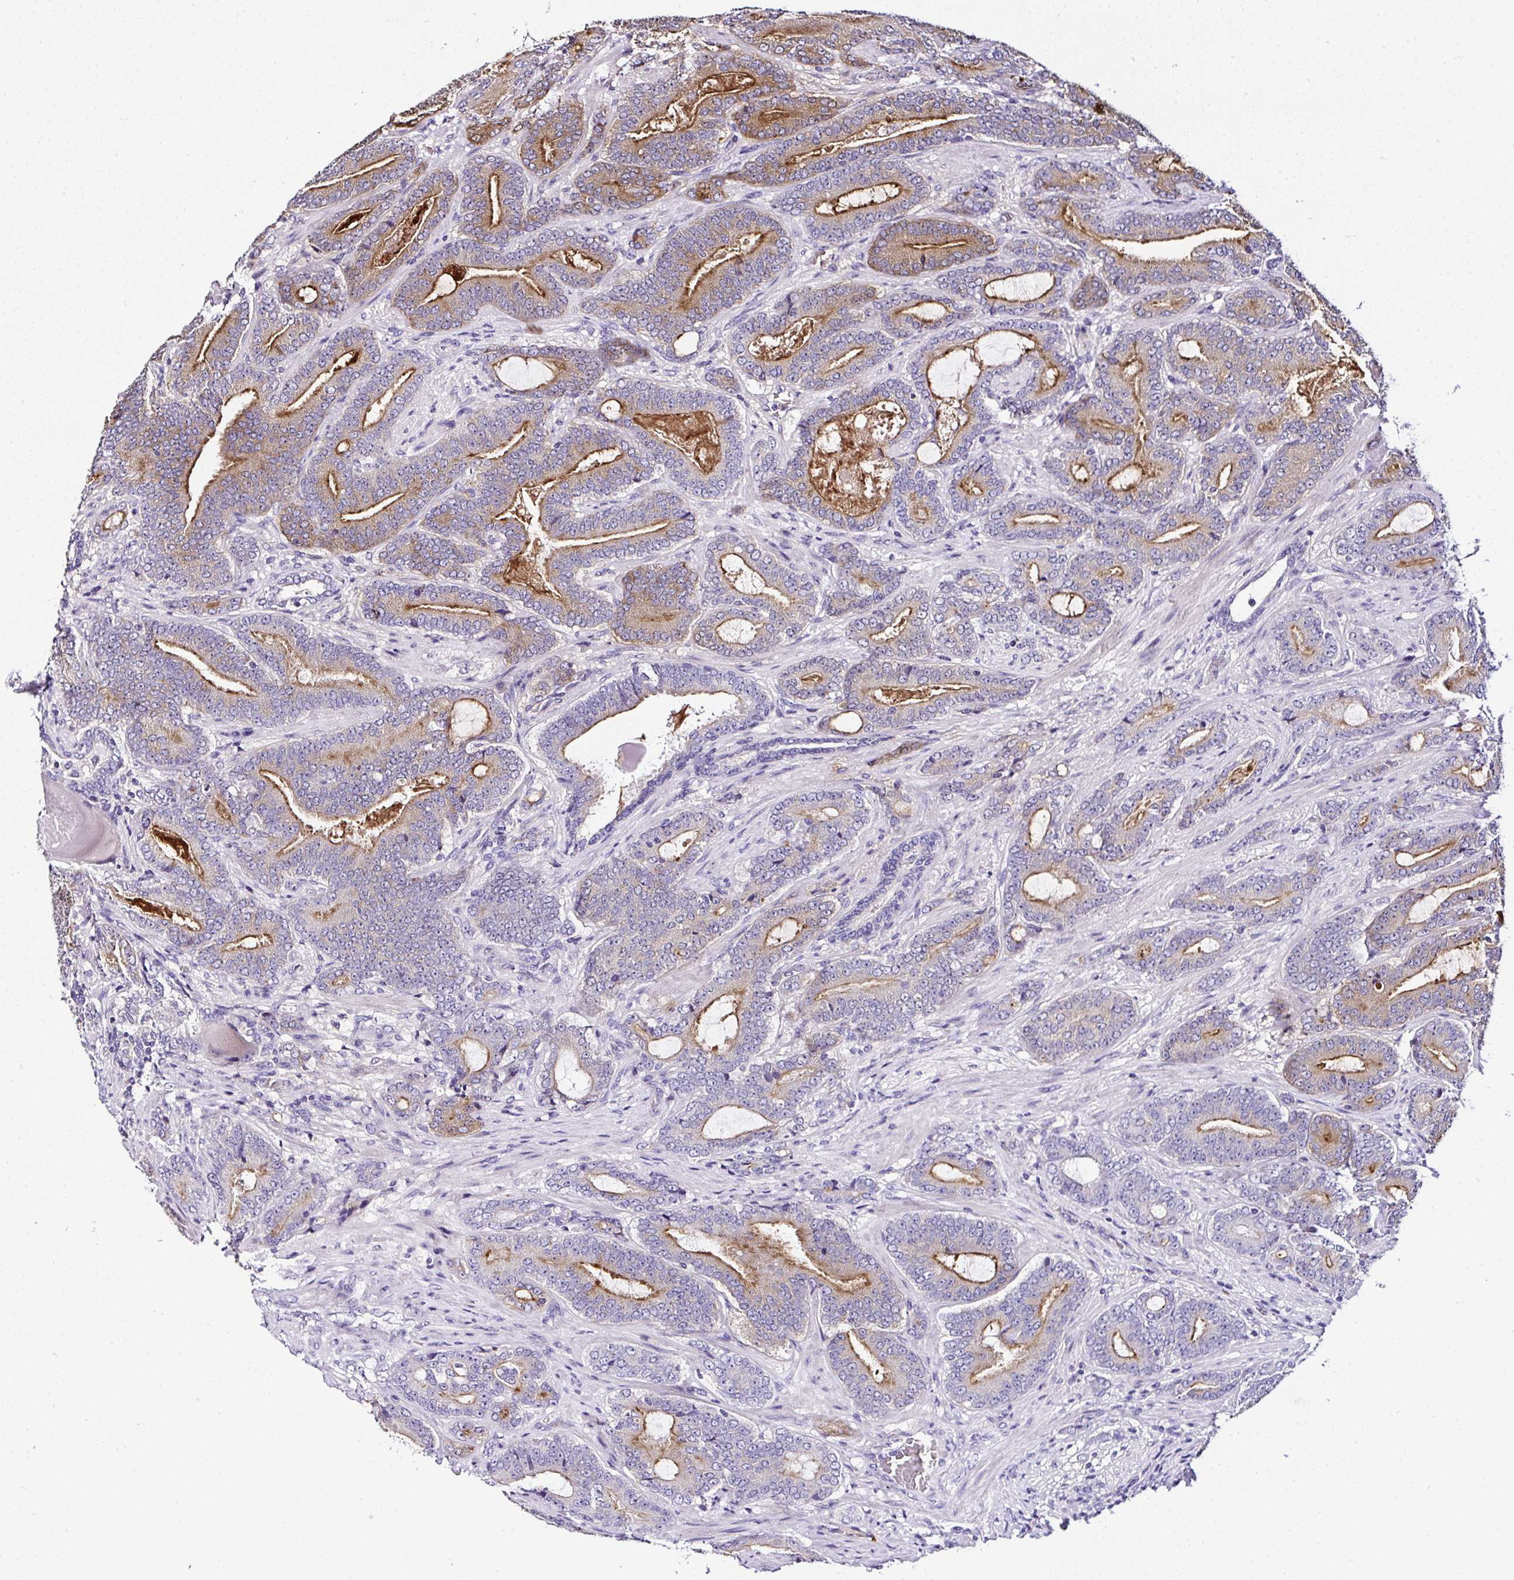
{"staining": {"intensity": "moderate", "quantity": ">75%", "location": "cytoplasmic/membranous"}, "tissue": "prostate cancer", "cell_type": "Tumor cells", "image_type": "cancer", "snomed": [{"axis": "morphology", "description": "Adenocarcinoma, High grade"}, {"axis": "topography", "description": "Prostate"}], "caption": "Immunohistochemical staining of high-grade adenocarcinoma (prostate) exhibits medium levels of moderate cytoplasmic/membranous expression in about >75% of tumor cells.", "gene": "DEPDC5", "patient": {"sex": "male", "age": 62}}